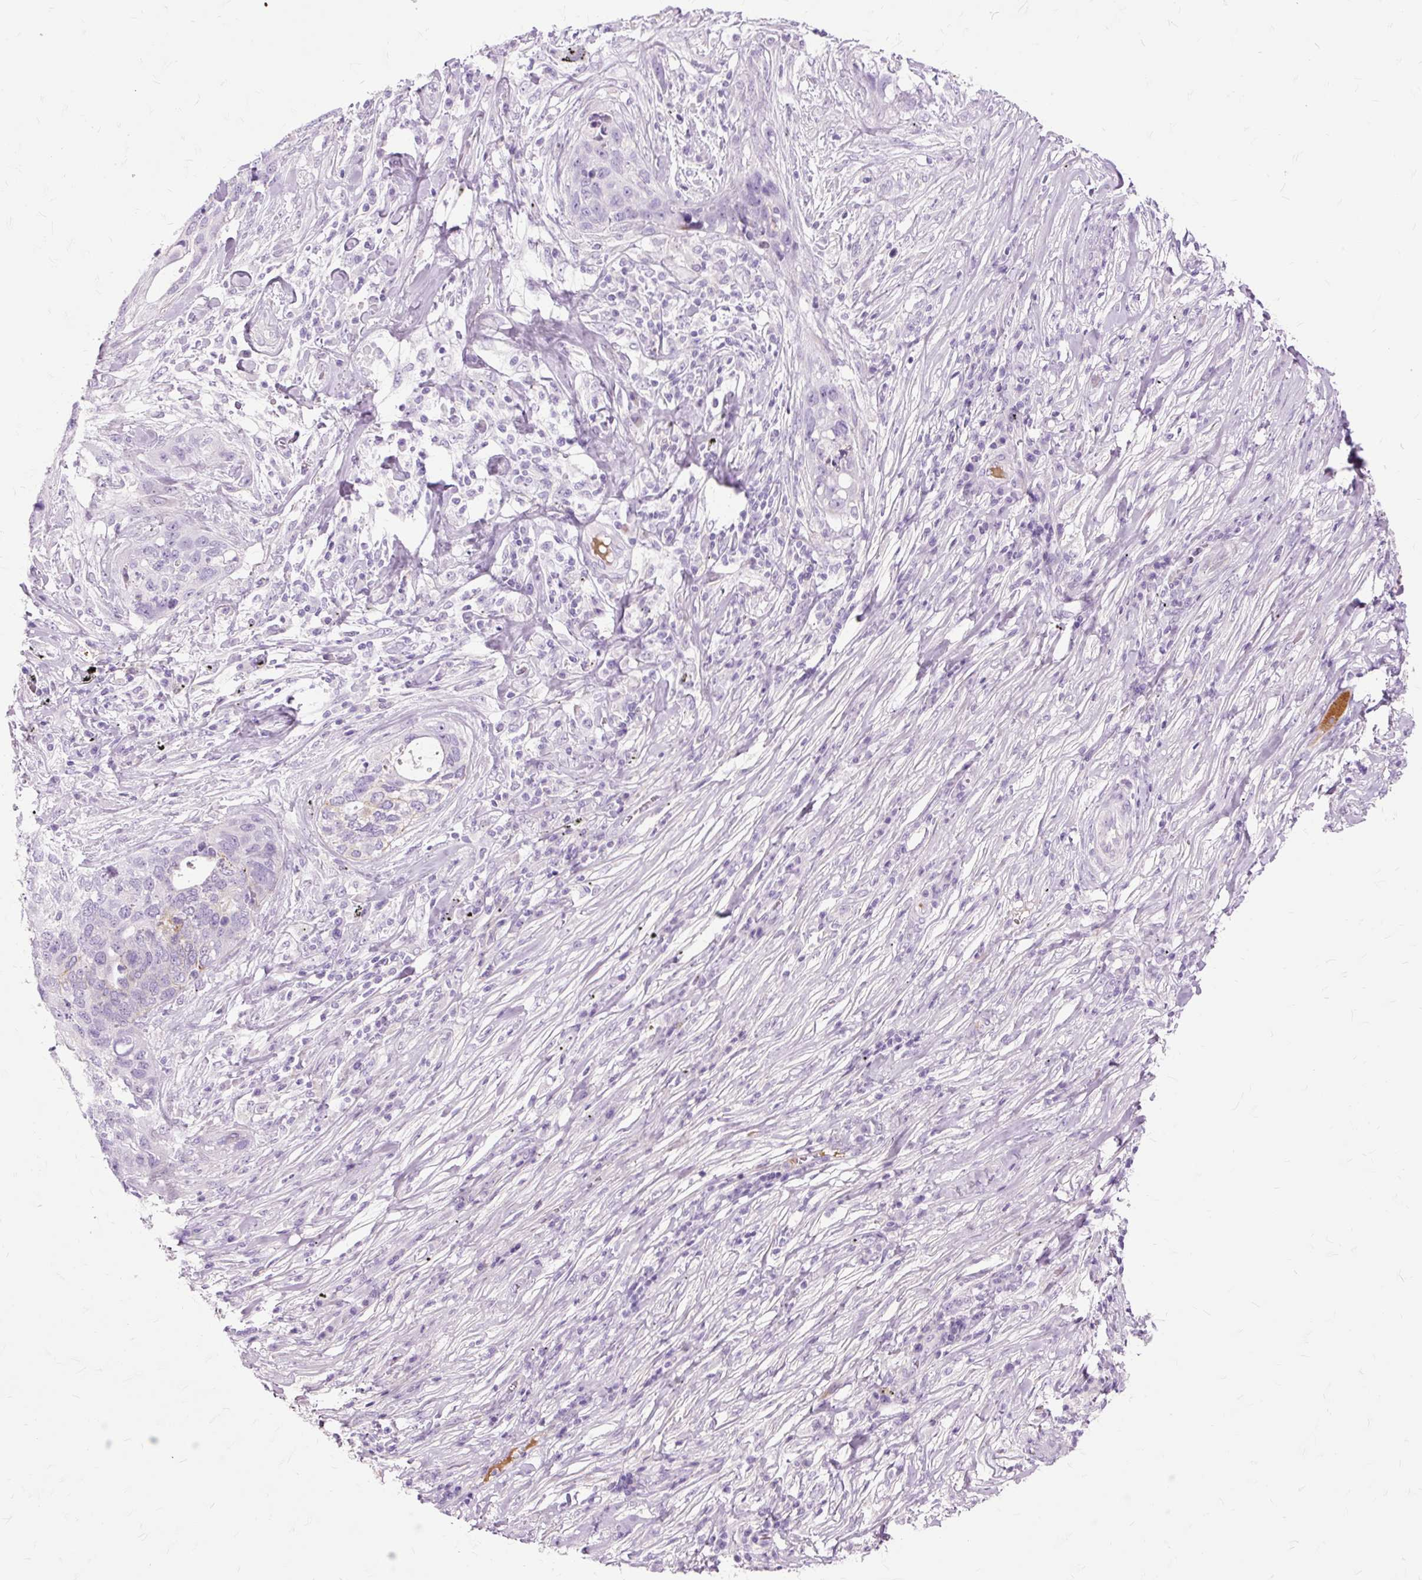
{"staining": {"intensity": "negative", "quantity": "none", "location": "none"}, "tissue": "lung cancer", "cell_type": "Tumor cells", "image_type": "cancer", "snomed": [{"axis": "morphology", "description": "Squamous cell carcinoma, NOS"}, {"axis": "topography", "description": "Lung"}], "caption": "Tumor cells show no significant positivity in lung cancer.", "gene": "DCTN4", "patient": {"sex": "female", "age": 63}}